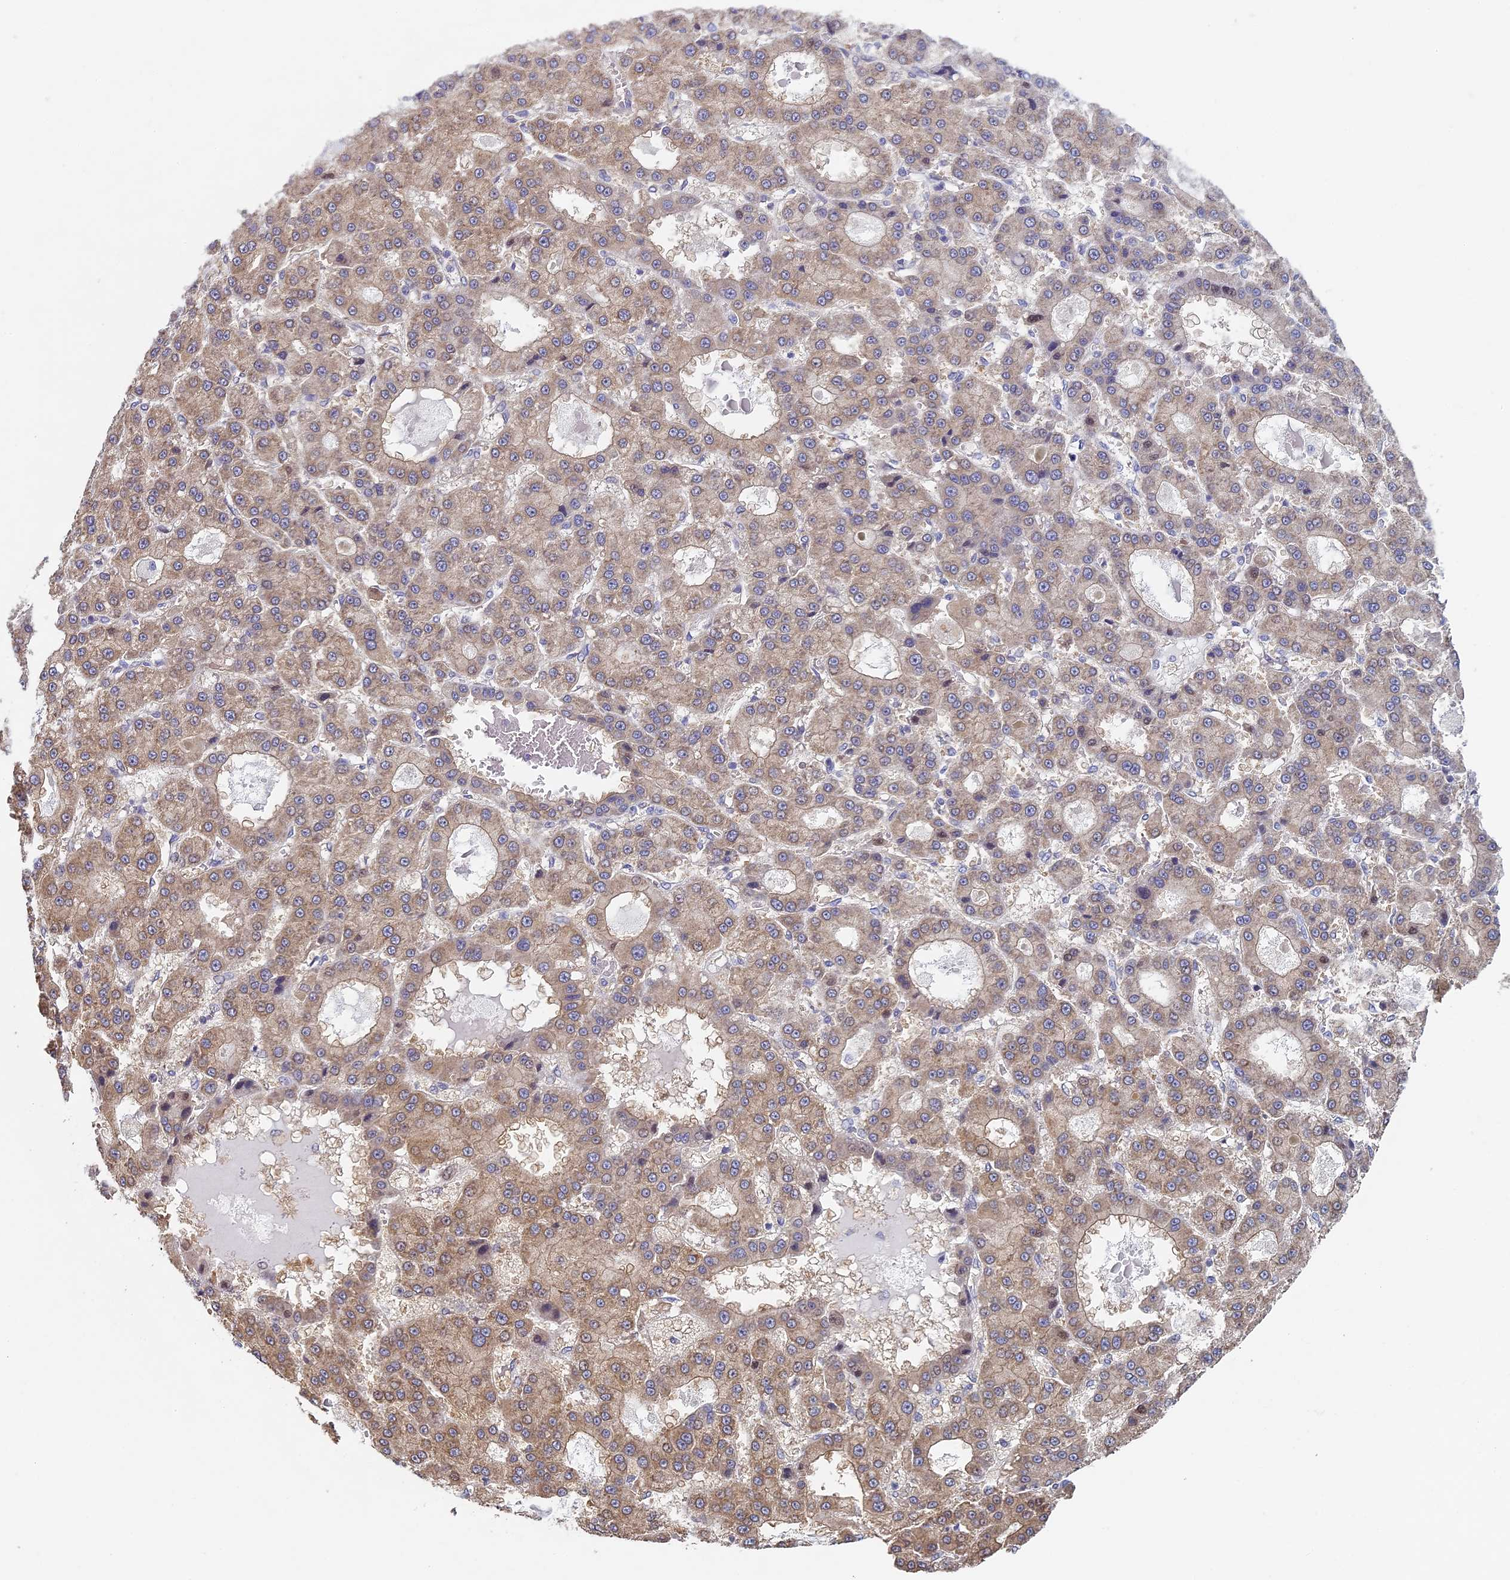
{"staining": {"intensity": "moderate", "quantity": ">75%", "location": "cytoplasmic/membranous"}, "tissue": "liver cancer", "cell_type": "Tumor cells", "image_type": "cancer", "snomed": [{"axis": "morphology", "description": "Carcinoma, Hepatocellular, NOS"}, {"axis": "topography", "description": "Liver"}], "caption": "The immunohistochemical stain labels moderate cytoplasmic/membranous expression in tumor cells of hepatocellular carcinoma (liver) tissue.", "gene": "DIXDC1", "patient": {"sex": "male", "age": 70}}